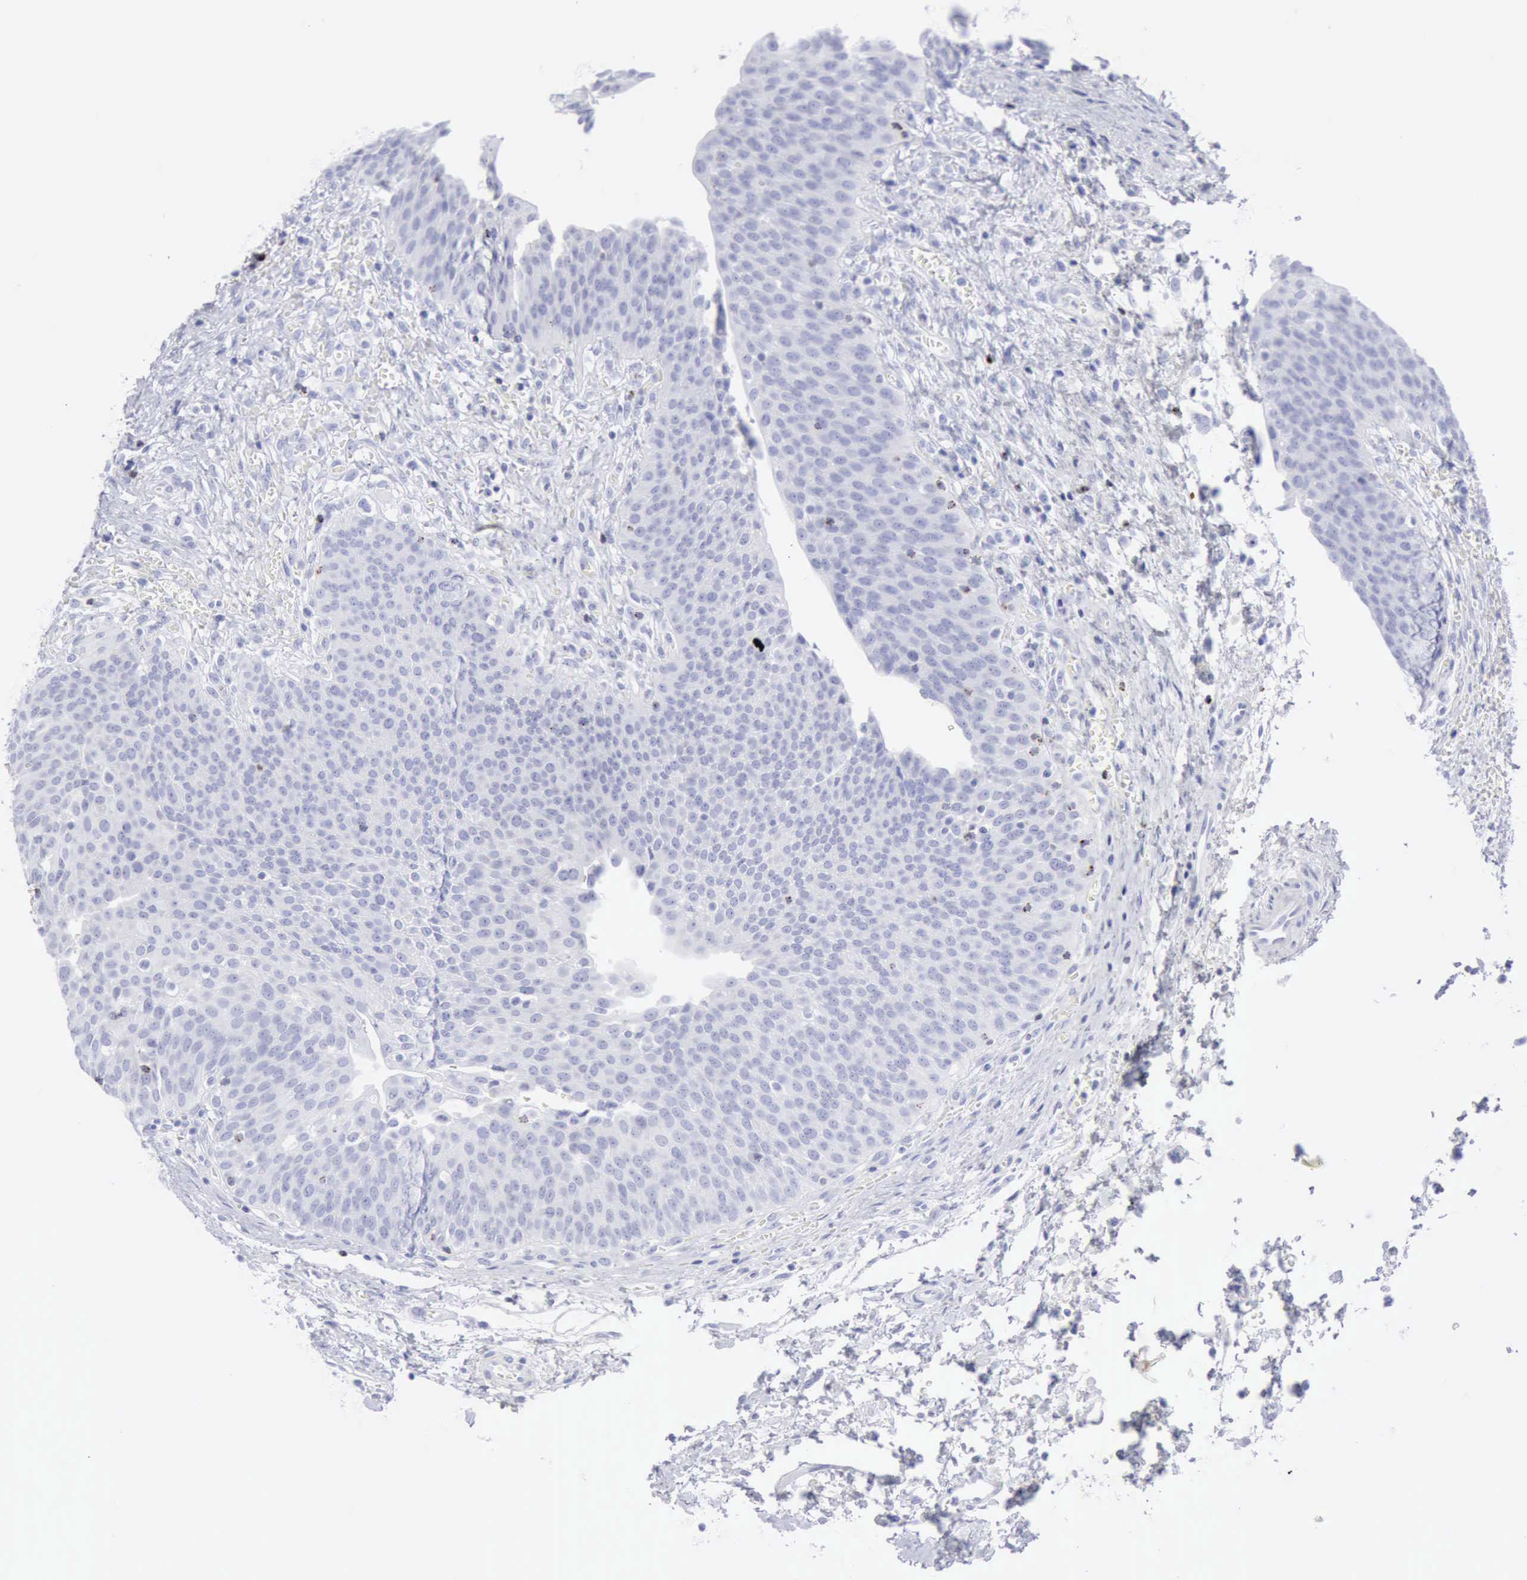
{"staining": {"intensity": "negative", "quantity": "none", "location": "none"}, "tissue": "urinary bladder", "cell_type": "Urothelial cells", "image_type": "normal", "snomed": [{"axis": "morphology", "description": "Normal tissue, NOS"}, {"axis": "topography", "description": "Smooth muscle"}, {"axis": "topography", "description": "Urinary bladder"}], "caption": "Immunohistochemistry micrograph of normal urinary bladder: human urinary bladder stained with DAB (3,3'-diaminobenzidine) demonstrates no significant protein expression in urothelial cells.", "gene": "GZMB", "patient": {"sex": "male", "age": 35}}